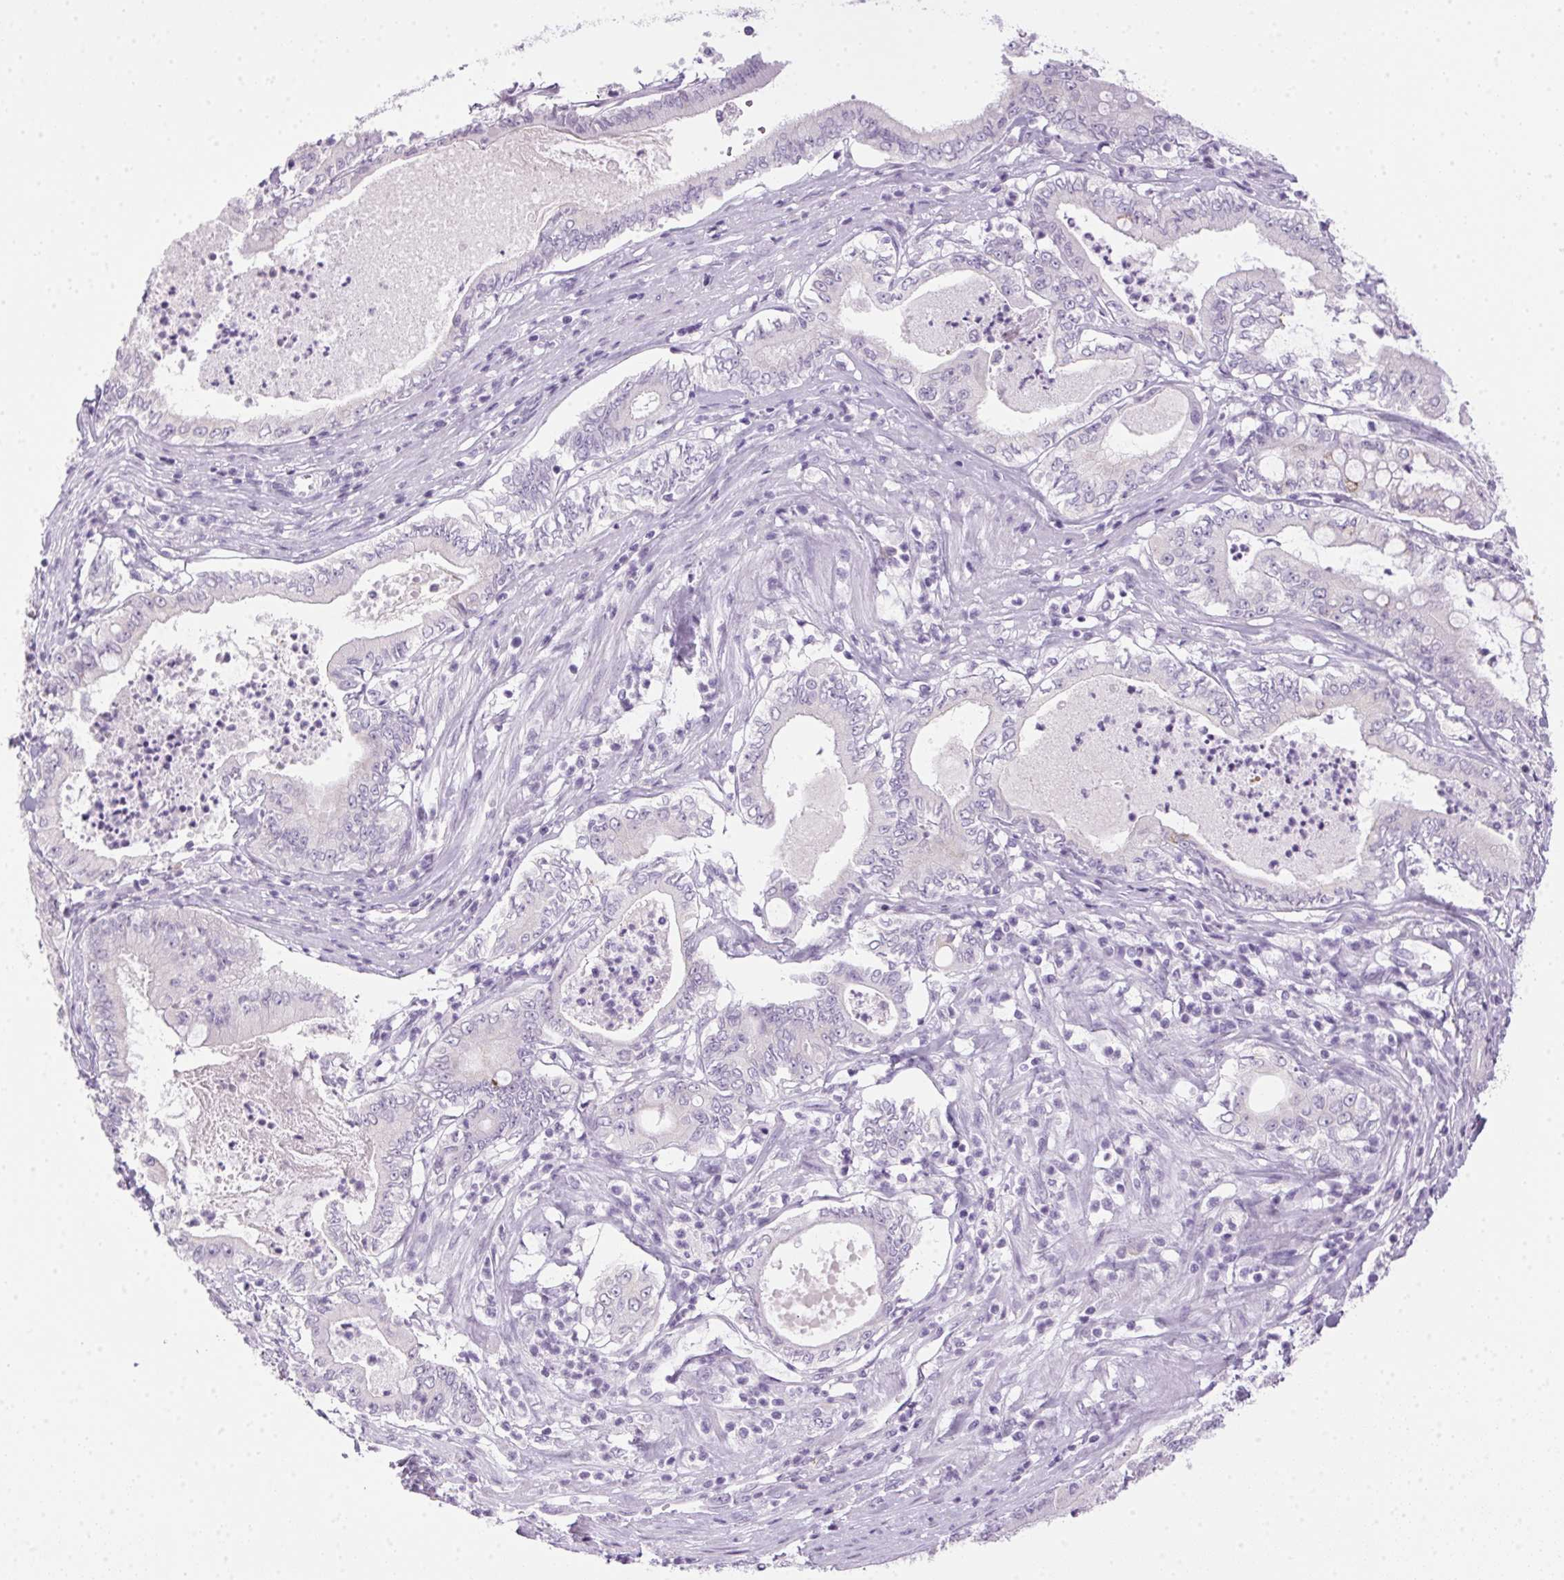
{"staining": {"intensity": "moderate", "quantity": "<25%", "location": "cytoplasmic/membranous"}, "tissue": "pancreatic cancer", "cell_type": "Tumor cells", "image_type": "cancer", "snomed": [{"axis": "morphology", "description": "Adenocarcinoma, NOS"}, {"axis": "topography", "description": "Pancreas"}], "caption": "High-power microscopy captured an immunohistochemistry (IHC) micrograph of pancreatic adenocarcinoma, revealing moderate cytoplasmic/membranous expression in approximately <25% of tumor cells.", "gene": "POPDC2", "patient": {"sex": "male", "age": 71}}